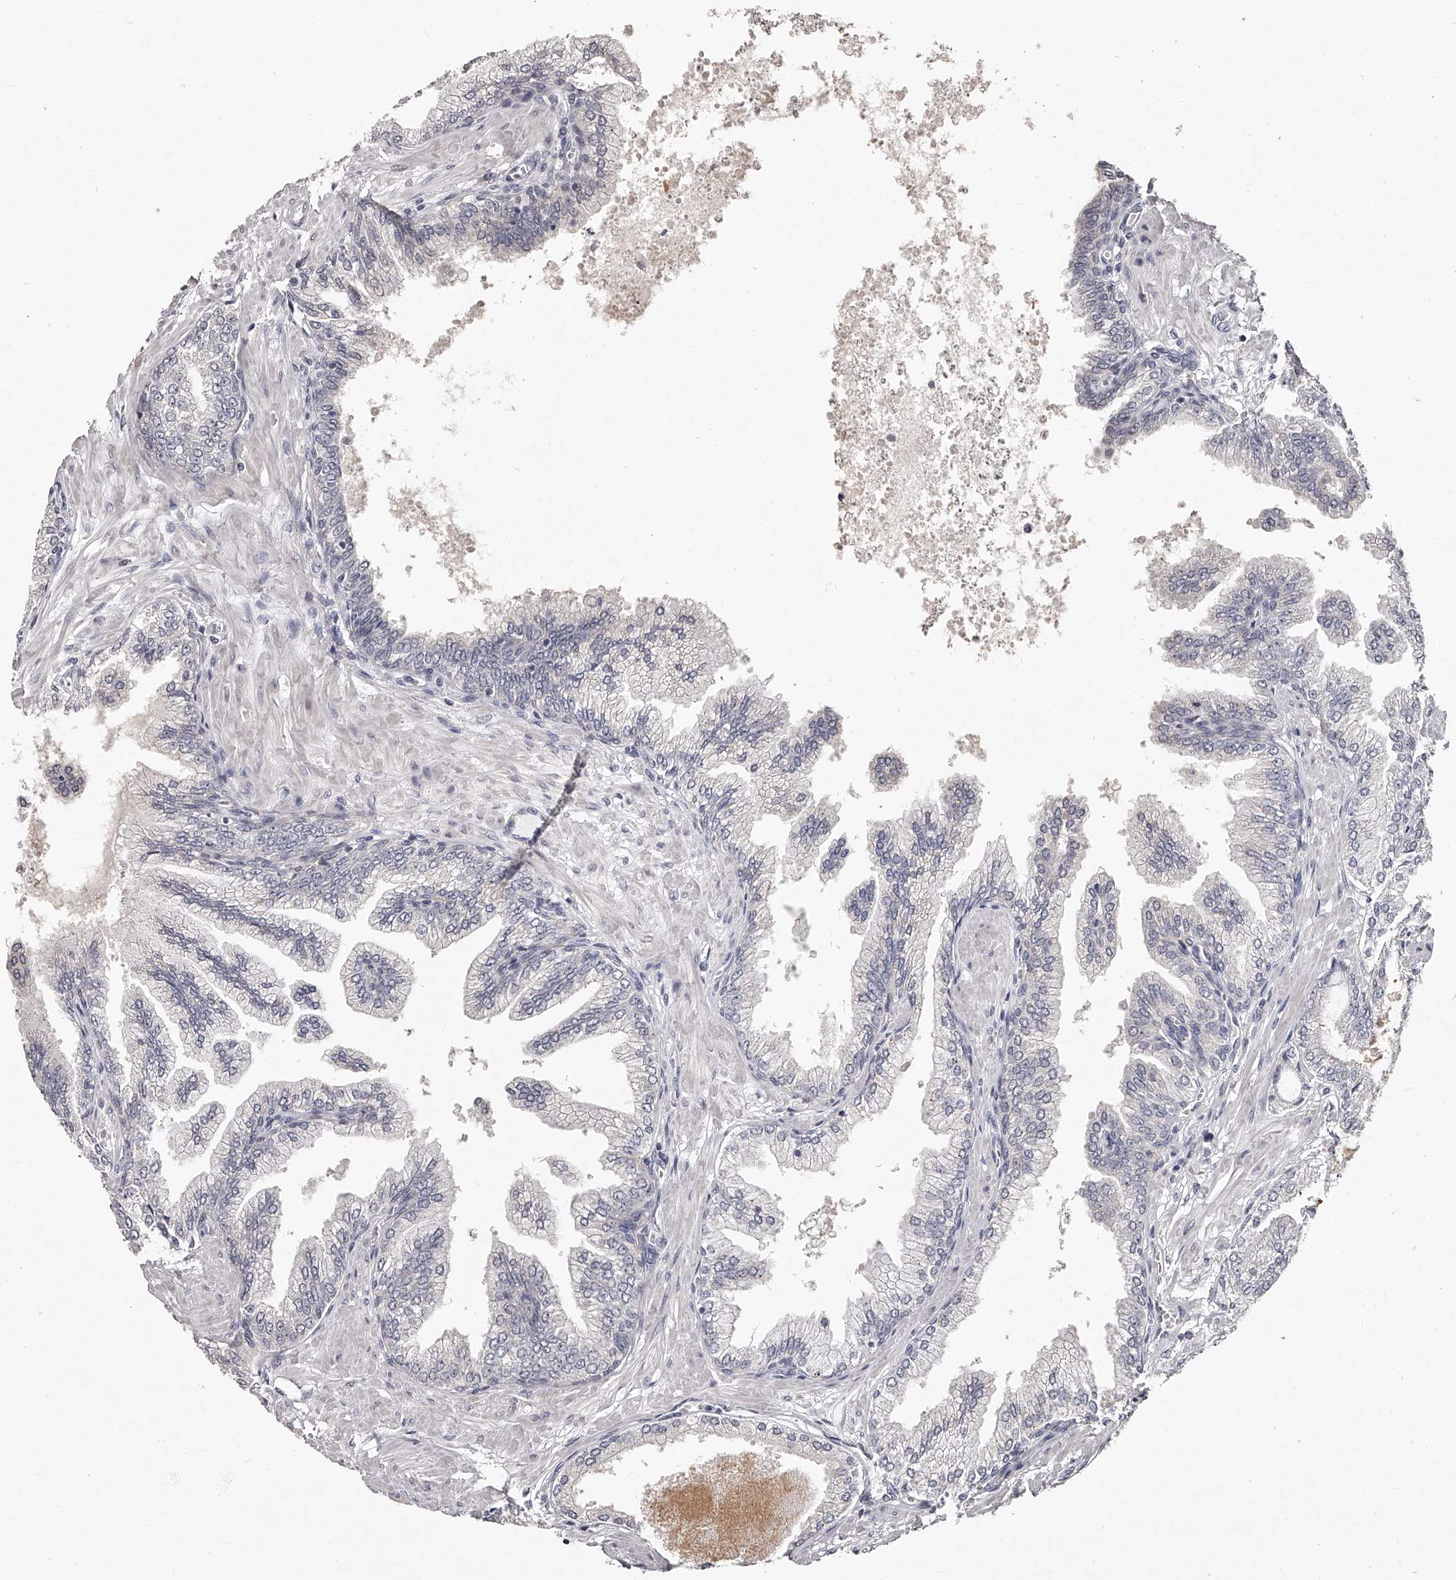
{"staining": {"intensity": "negative", "quantity": "none", "location": "none"}, "tissue": "prostate cancer", "cell_type": "Tumor cells", "image_type": "cancer", "snomed": [{"axis": "morphology", "description": "Adenocarcinoma, Low grade"}, {"axis": "topography", "description": "Prostate"}], "caption": "Image shows no protein staining in tumor cells of prostate adenocarcinoma (low-grade) tissue.", "gene": "NT5DC1", "patient": {"sex": "male", "age": 63}}